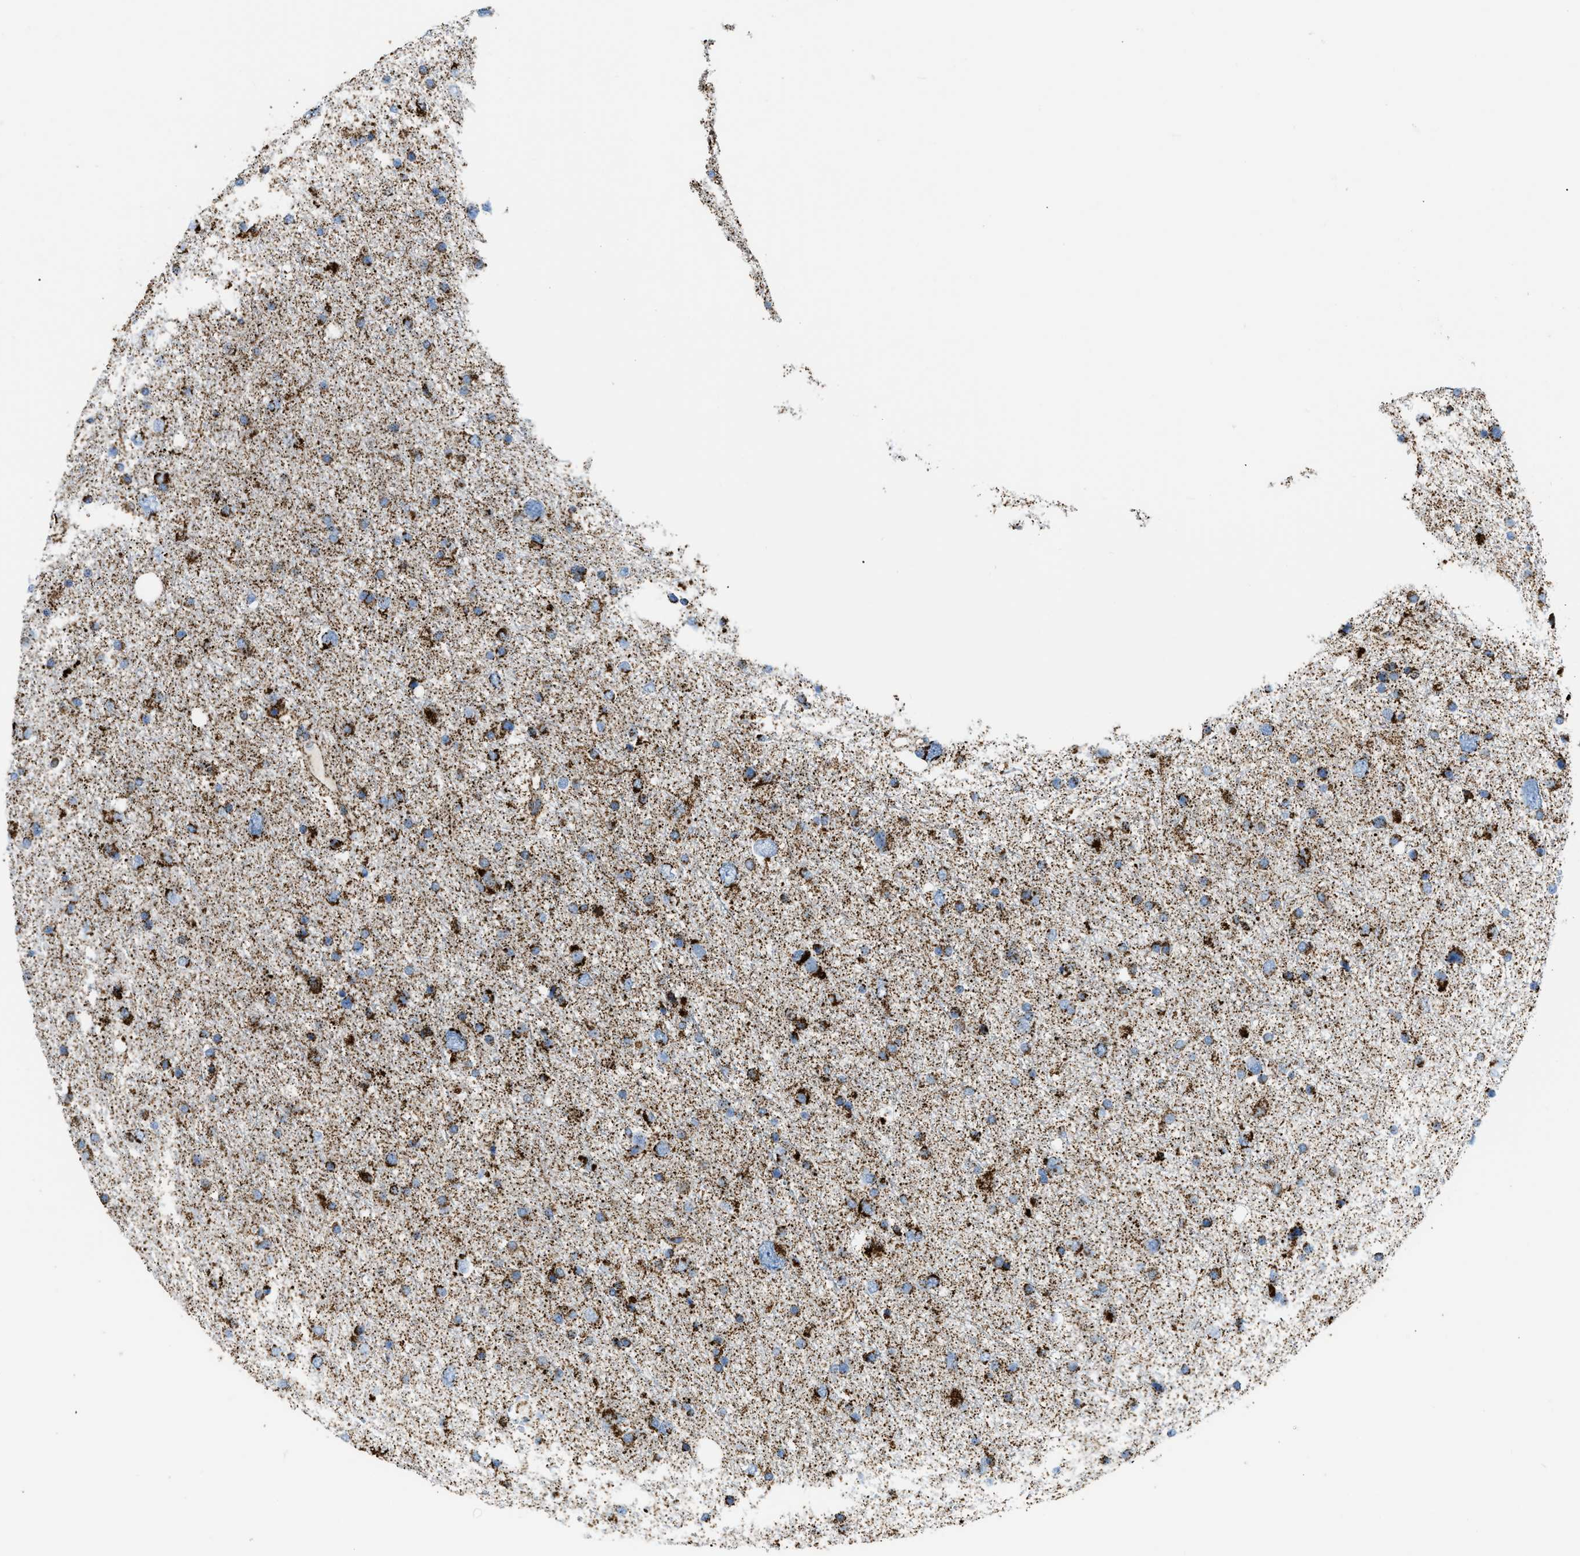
{"staining": {"intensity": "strong", "quantity": ">75%", "location": "cytoplasmic/membranous"}, "tissue": "glioma", "cell_type": "Tumor cells", "image_type": "cancer", "snomed": [{"axis": "morphology", "description": "Glioma, malignant, Low grade"}, {"axis": "topography", "description": "Brain"}], "caption": "Immunohistochemistry staining of glioma, which demonstrates high levels of strong cytoplasmic/membranous staining in about >75% of tumor cells indicating strong cytoplasmic/membranous protein staining. The staining was performed using DAB (brown) for protein detection and nuclei were counterstained in hematoxylin (blue).", "gene": "ETFB", "patient": {"sex": "female", "age": 37}}